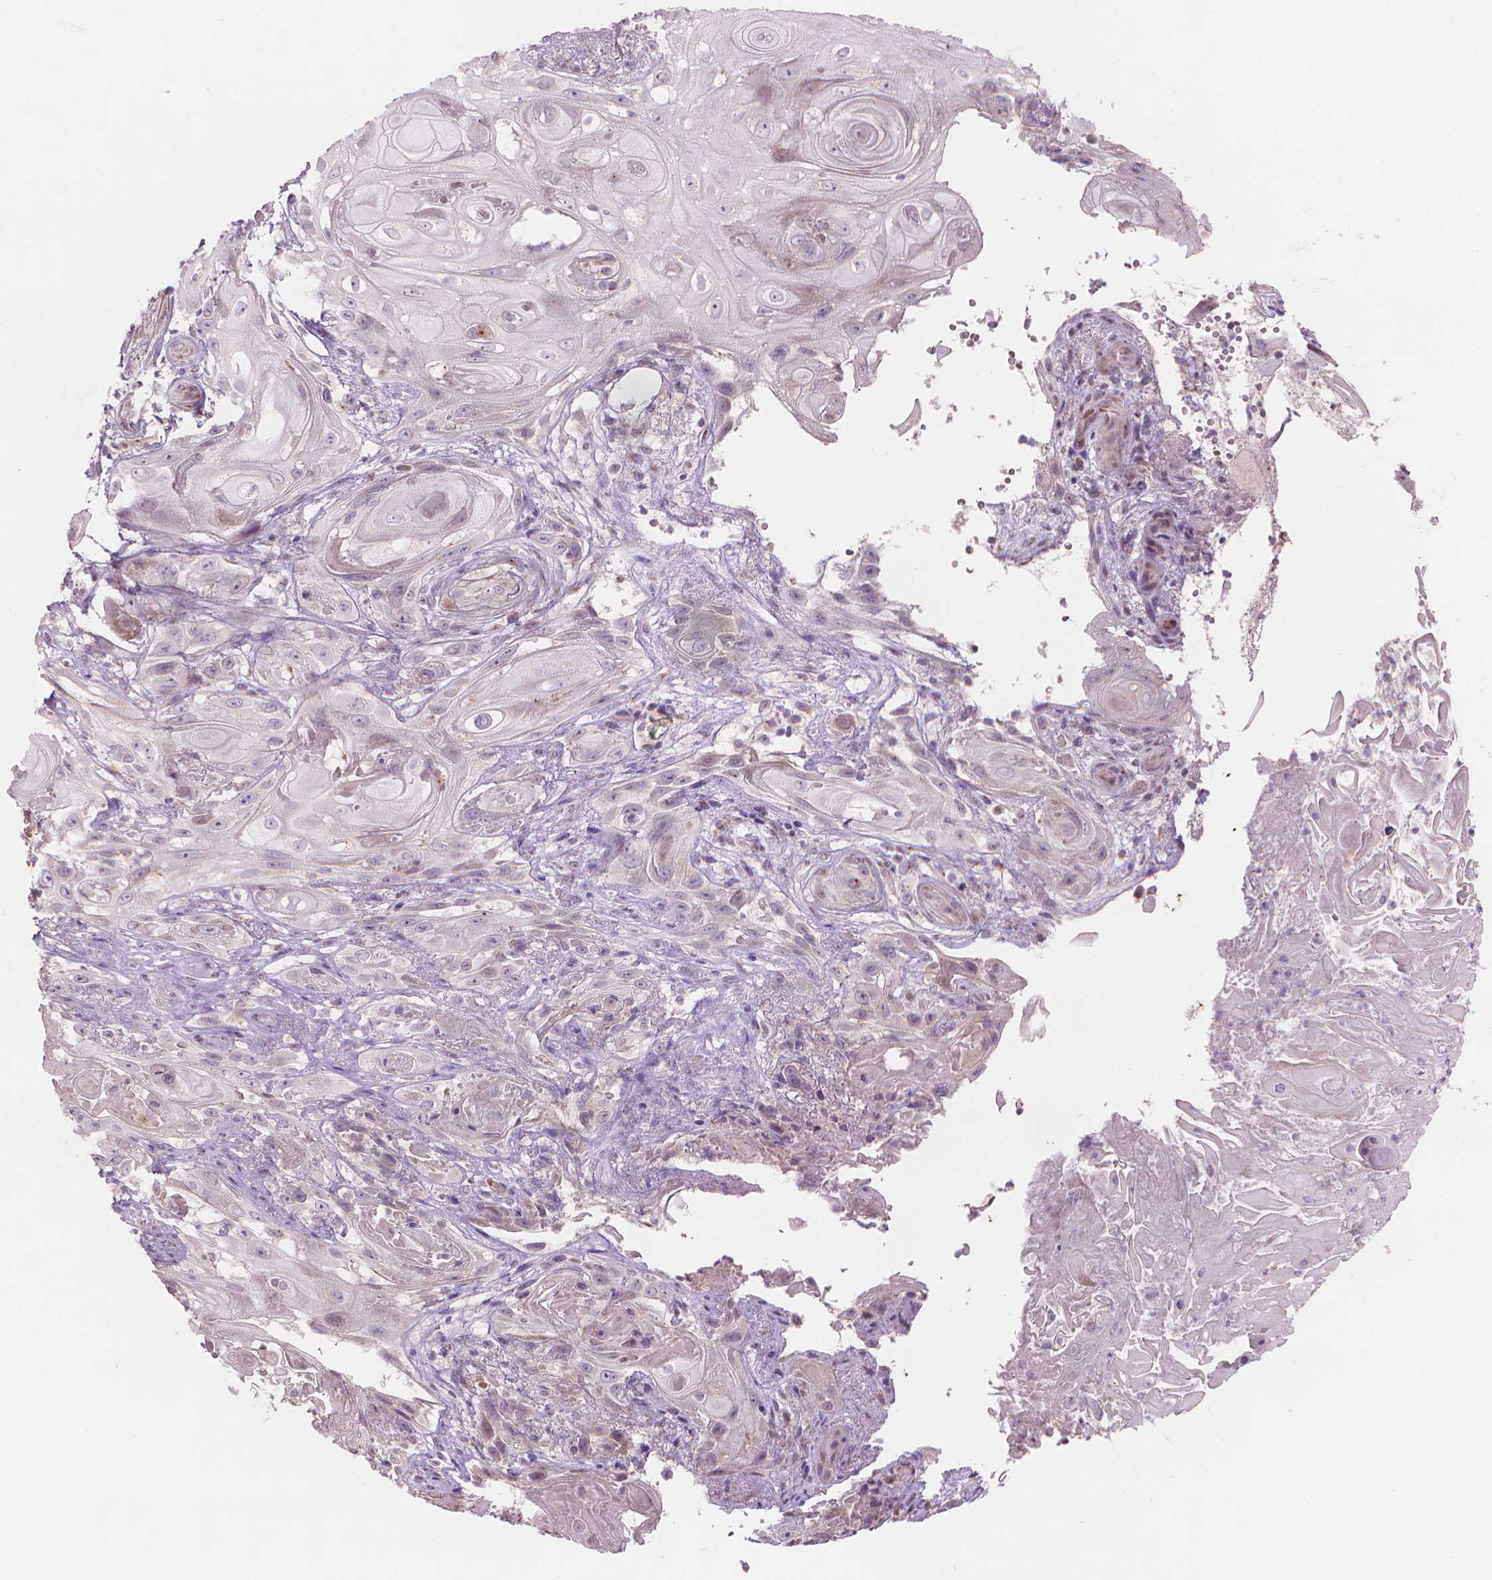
{"staining": {"intensity": "negative", "quantity": "none", "location": "none"}, "tissue": "skin cancer", "cell_type": "Tumor cells", "image_type": "cancer", "snomed": [{"axis": "morphology", "description": "Squamous cell carcinoma, NOS"}, {"axis": "topography", "description": "Skin"}], "caption": "The IHC photomicrograph has no significant positivity in tumor cells of squamous cell carcinoma (skin) tissue. (DAB immunohistochemistry (IHC) with hematoxylin counter stain).", "gene": "IFFO1", "patient": {"sex": "male", "age": 62}}